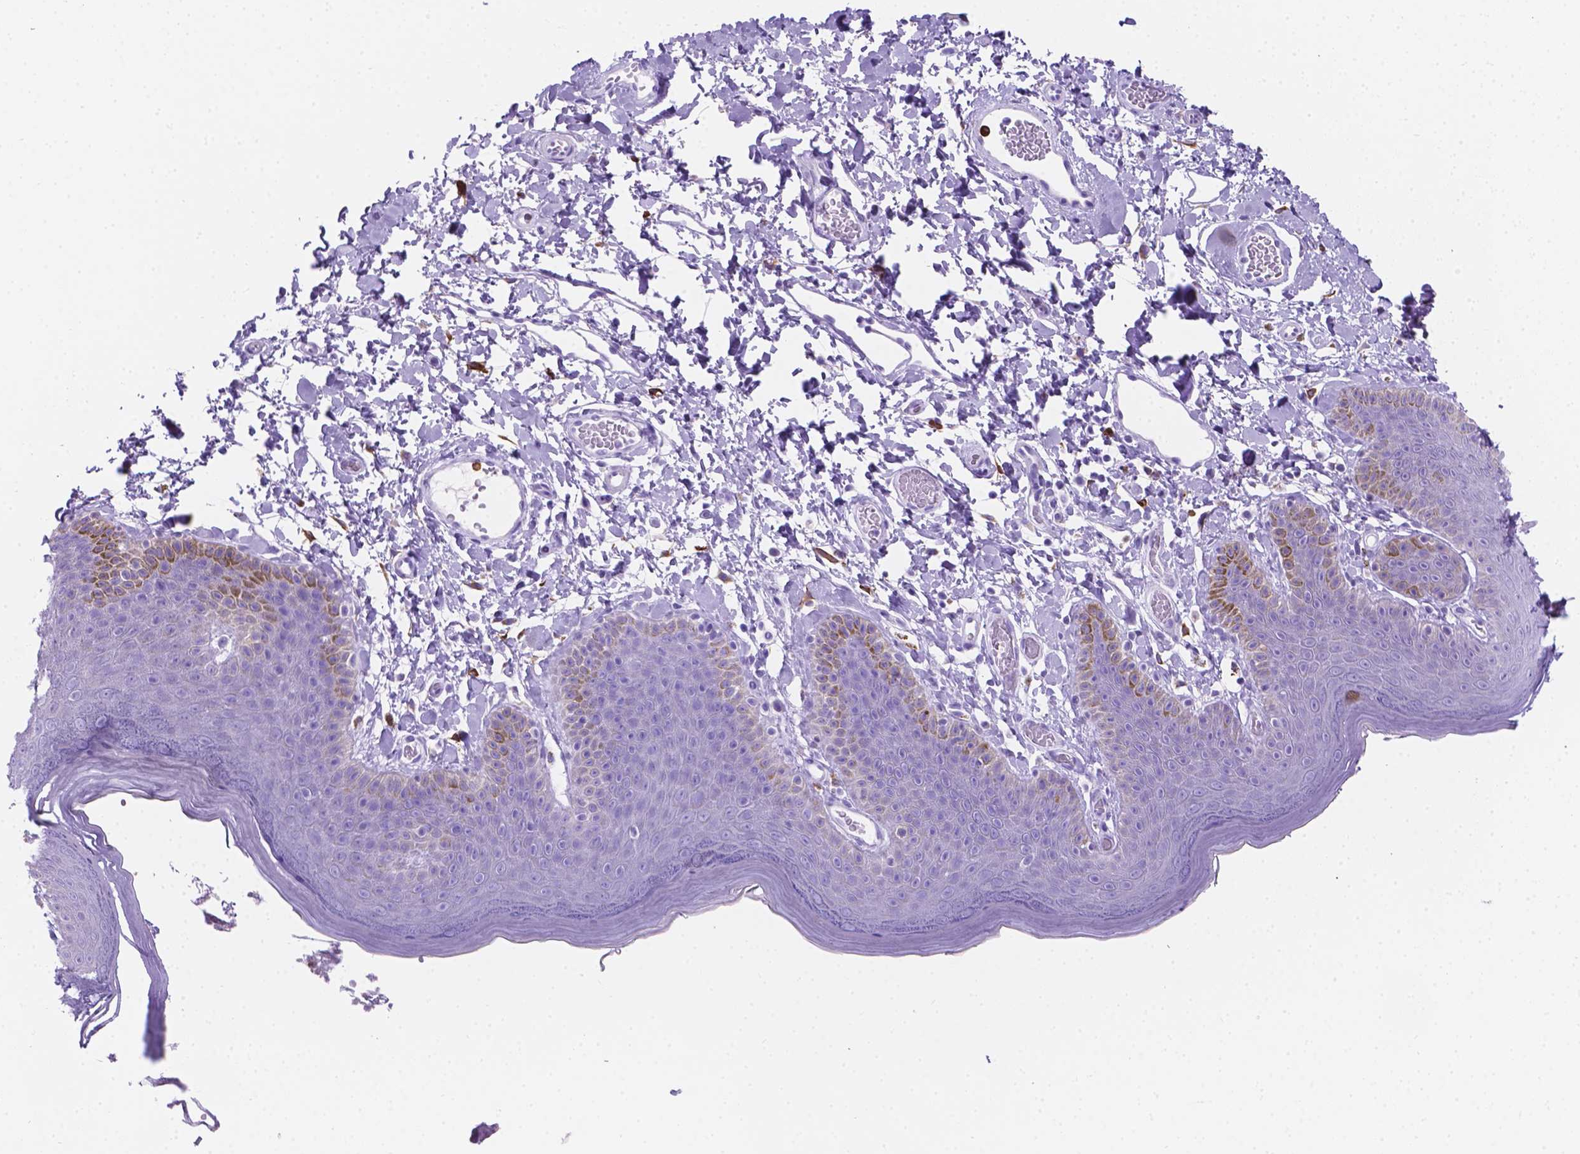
{"staining": {"intensity": "moderate", "quantity": "<25%", "location": "cytoplasmic/membranous"}, "tissue": "skin", "cell_type": "Epidermal cells", "image_type": "normal", "snomed": [{"axis": "morphology", "description": "Normal tissue, NOS"}, {"axis": "topography", "description": "Anal"}], "caption": "Human skin stained with a brown dye reveals moderate cytoplasmic/membranous positive expression in about <25% of epidermal cells.", "gene": "MACF1", "patient": {"sex": "male", "age": 53}}